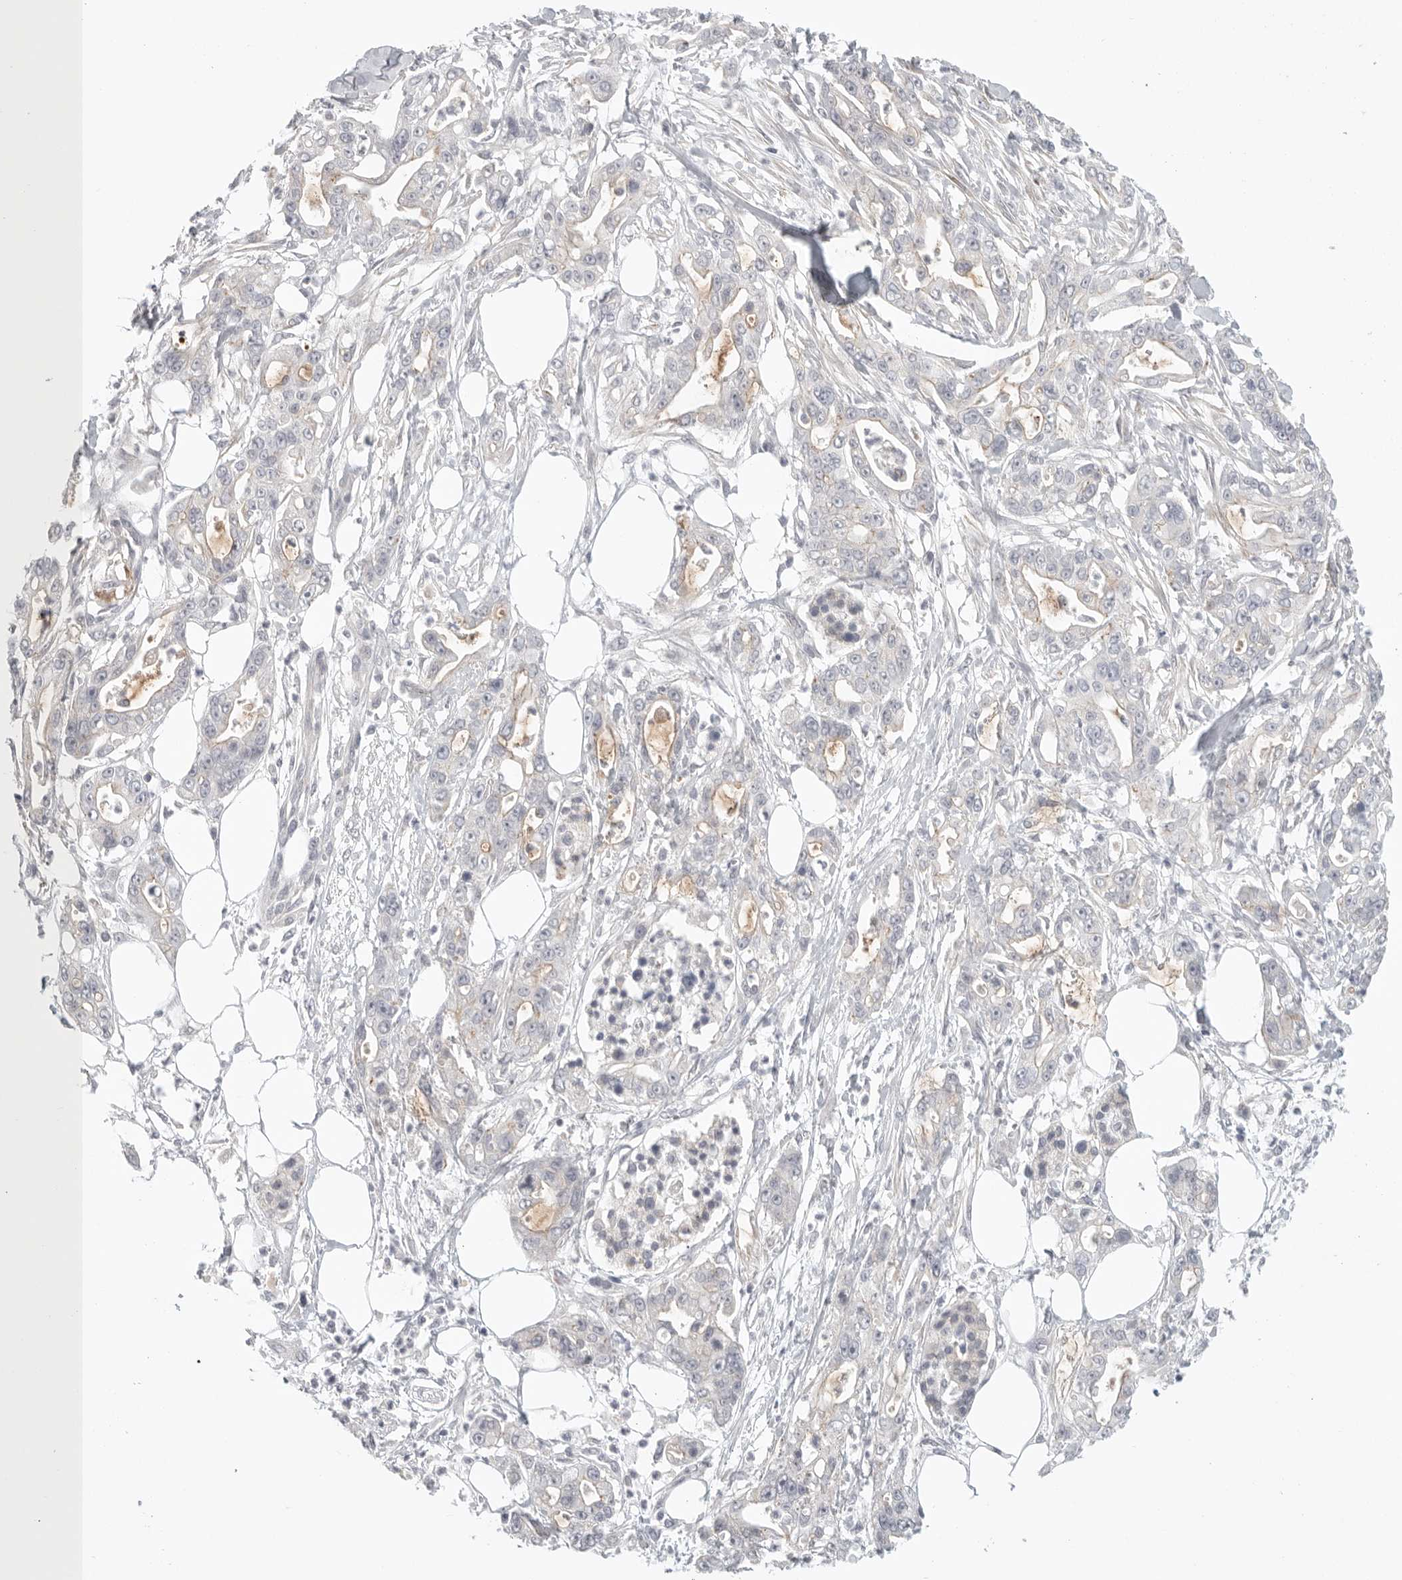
{"staining": {"intensity": "negative", "quantity": "none", "location": "none"}, "tissue": "pancreatic cancer", "cell_type": "Tumor cells", "image_type": "cancer", "snomed": [{"axis": "morphology", "description": "Adenocarcinoma, NOS"}, {"axis": "topography", "description": "Pancreas"}], "caption": "The immunohistochemistry (IHC) photomicrograph has no significant expression in tumor cells of pancreatic cancer tissue. Brightfield microscopy of immunohistochemistry (IHC) stained with DAB (3,3'-diaminobenzidine) (brown) and hematoxylin (blue), captured at high magnification.", "gene": "STAB2", "patient": {"sex": "male", "age": 68}}